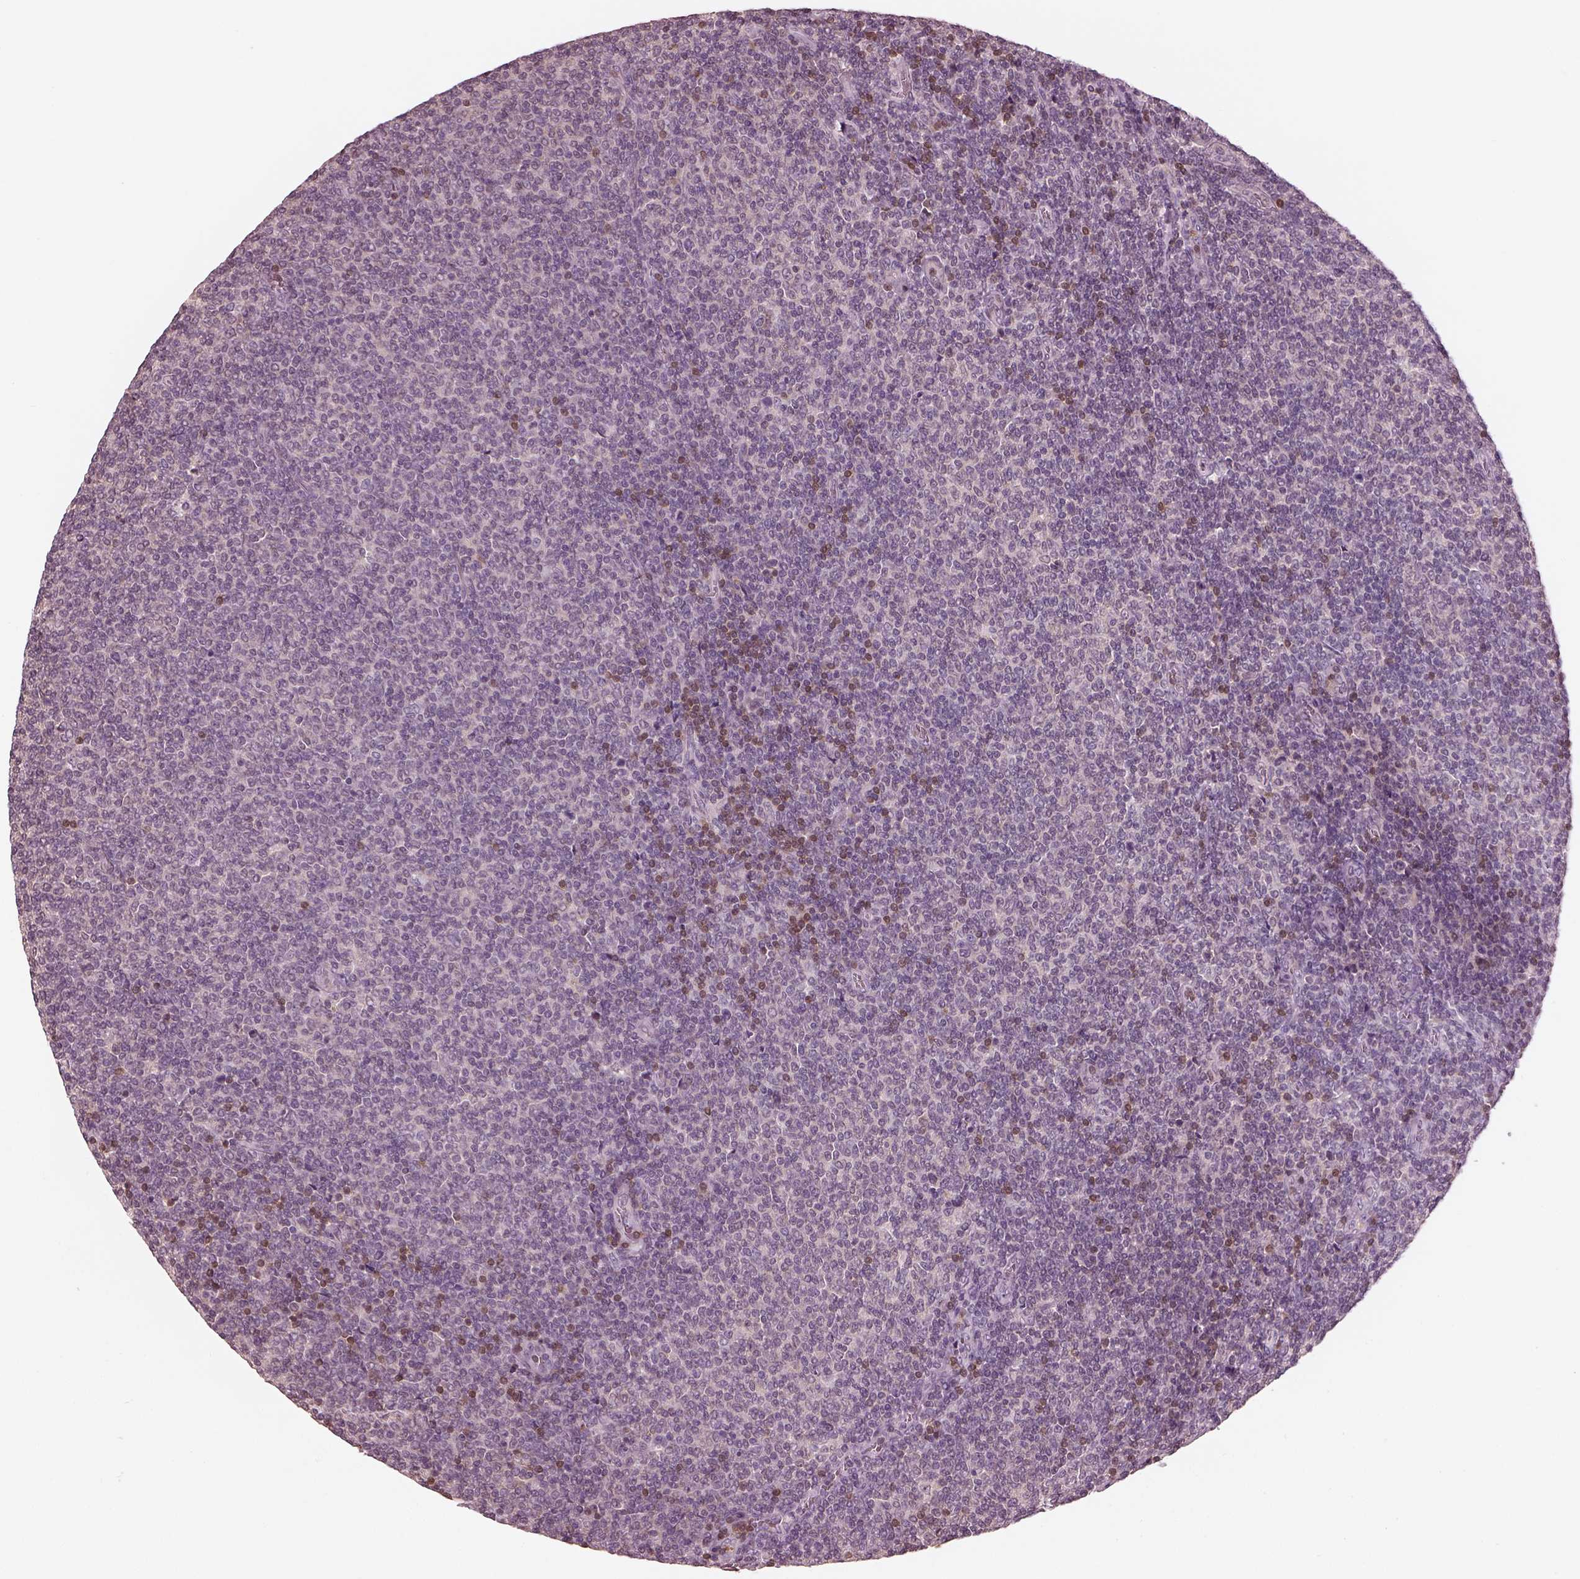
{"staining": {"intensity": "negative", "quantity": "none", "location": "none"}, "tissue": "lymphoma", "cell_type": "Tumor cells", "image_type": "cancer", "snomed": [{"axis": "morphology", "description": "Malignant lymphoma, non-Hodgkin's type, Low grade"}, {"axis": "topography", "description": "Lymph node"}], "caption": "Immunohistochemical staining of low-grade malignant lymphoma, non-Hodgkin's type demonstrates no significant expression in tumor cells. (DAB (3,3'-diaminobenzidine) immunohistochemistry (IHC) visualized using brightfield microscopy, high magnification).", "gene": "EGR4", "patient": {"sex": "male", "age": 52}}